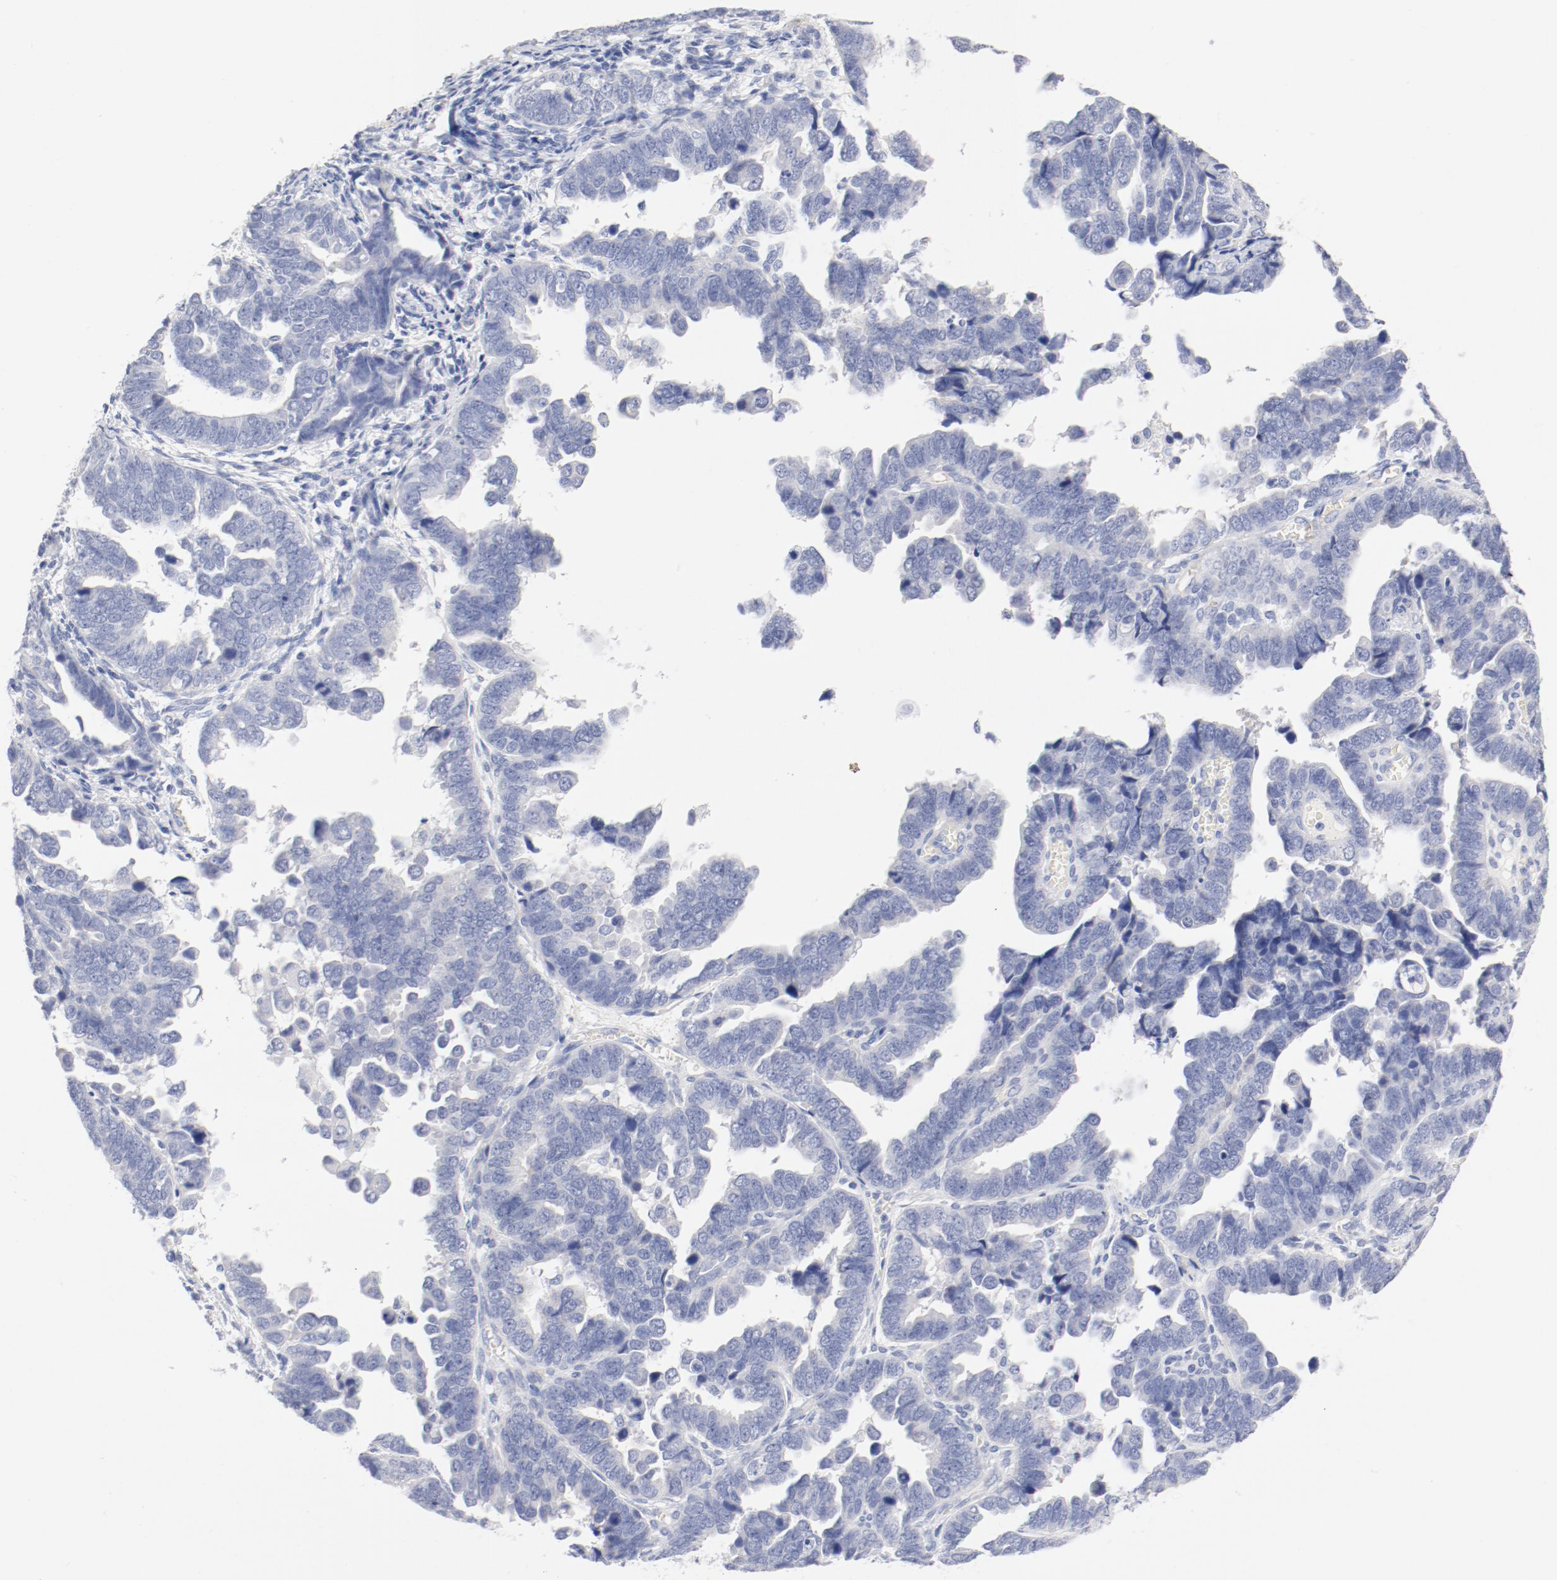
{"staining": {"intensity": "negative", "quantity": "none", "location": "none"}, "tissue": "endometrial cancer", "cell_type": "Tumor cells", "image_type": "cancer", "snomed": [{"axis": "morphology", "description": "Adenocarcinoma, NOS"}, {"axis": "topography", "description": "Endometrium"}], "caption": "The IHC histopathology image has no significant expression in tumor cells of endometrial cancer tissue. Brightfield microscopy of IHC stained with DAB (3,3'-diaminobenzidine) (brown) and hematoxylin (blue), captured at high magnification.", "gene": "HOMER1", "patient": {"sex": "female", "age": 75}}